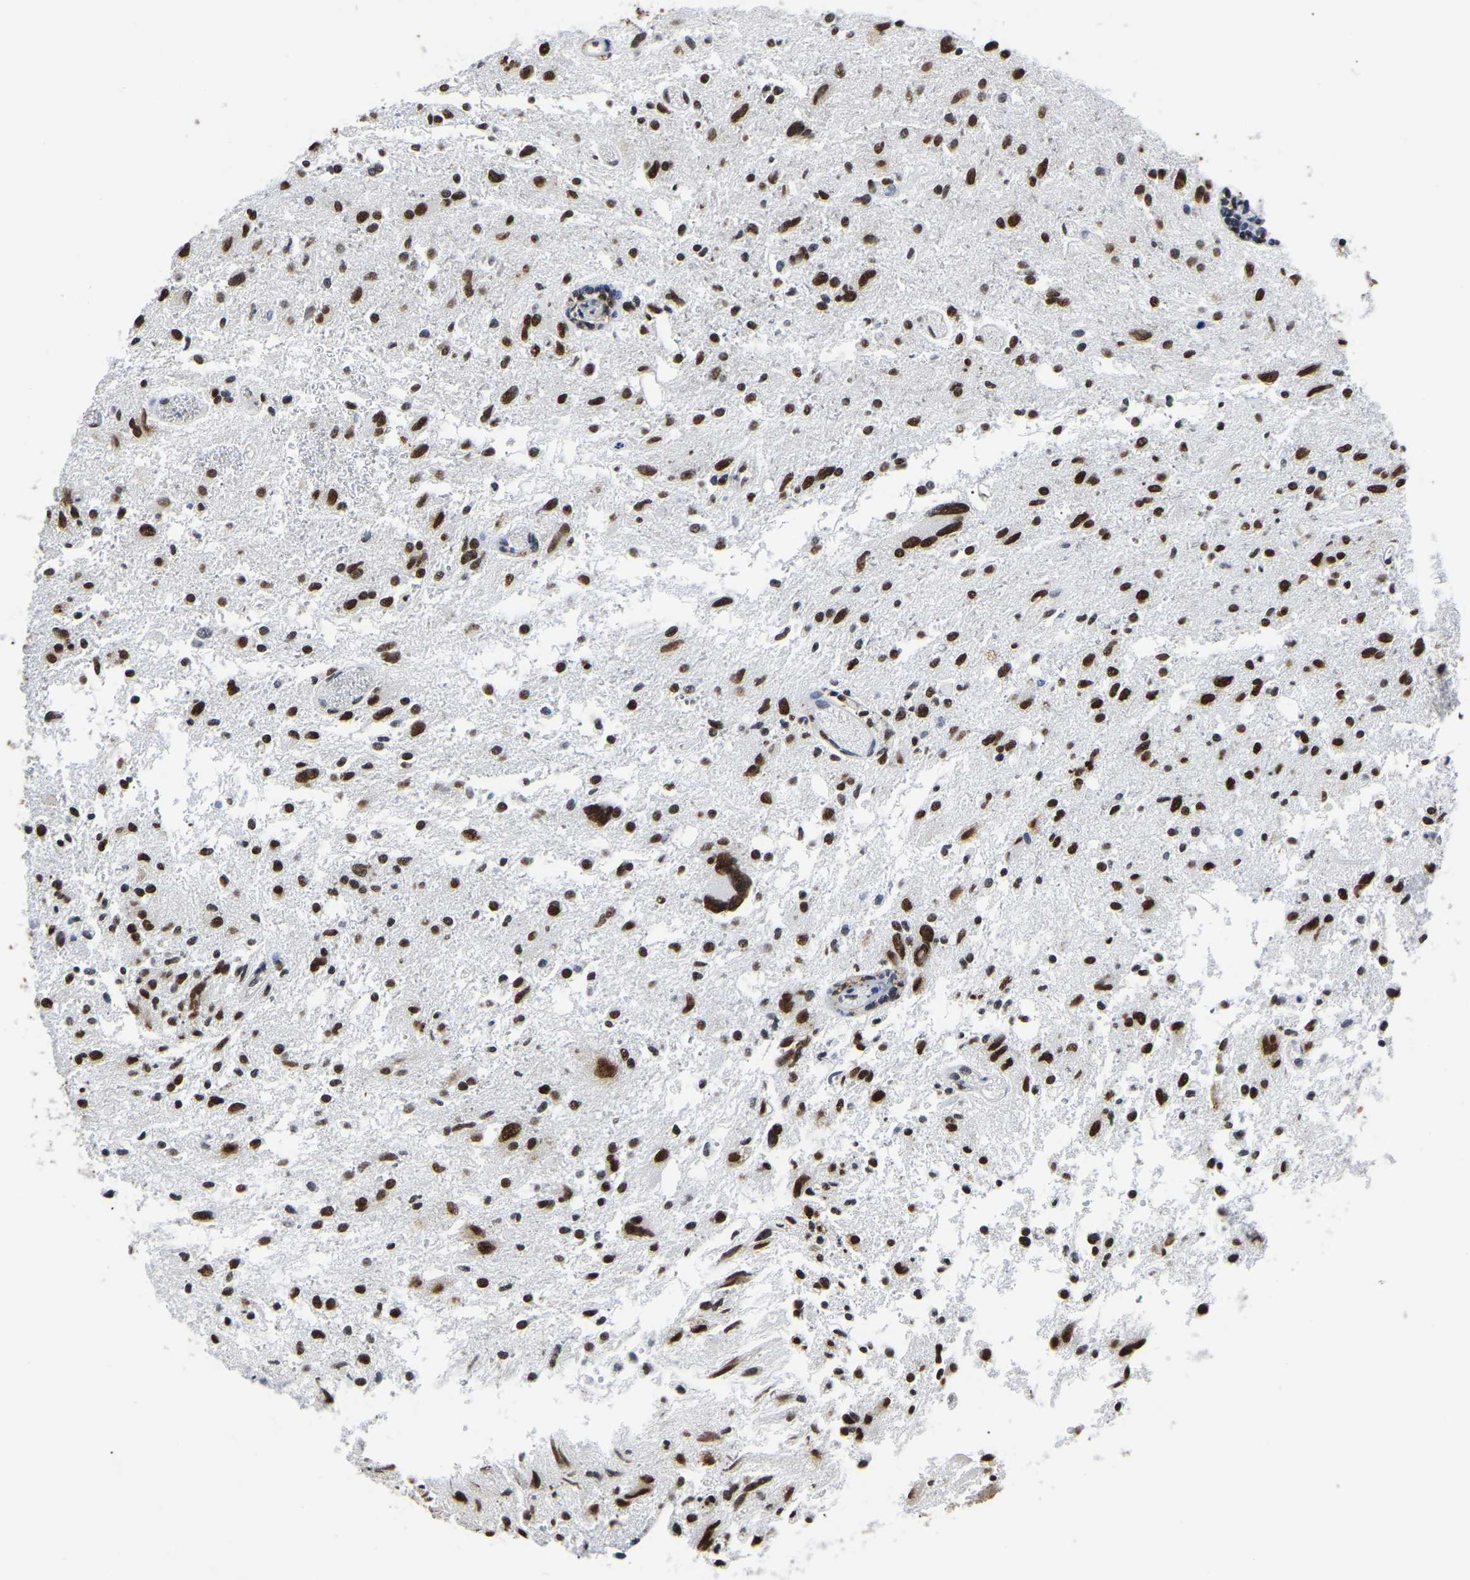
{"staining": {"intensity": "strong", "quantity": ">75%", "location": "nuclear"}, "tissue": "glioma", "cell_type": "Tumor cells", "image_type": "cancer", "snomed": [{"axis": "morphology", "description": "Glioma, malignant, High grade"}, {"axis": "topography", "description": "Brain"}], "caption": "Protein expression analysis of glioma demonstrates strong nuclear expression in approximately >75% of tumor cells.", "gene": "RBL2", "patient": {"sex": "female", "age": 59}}